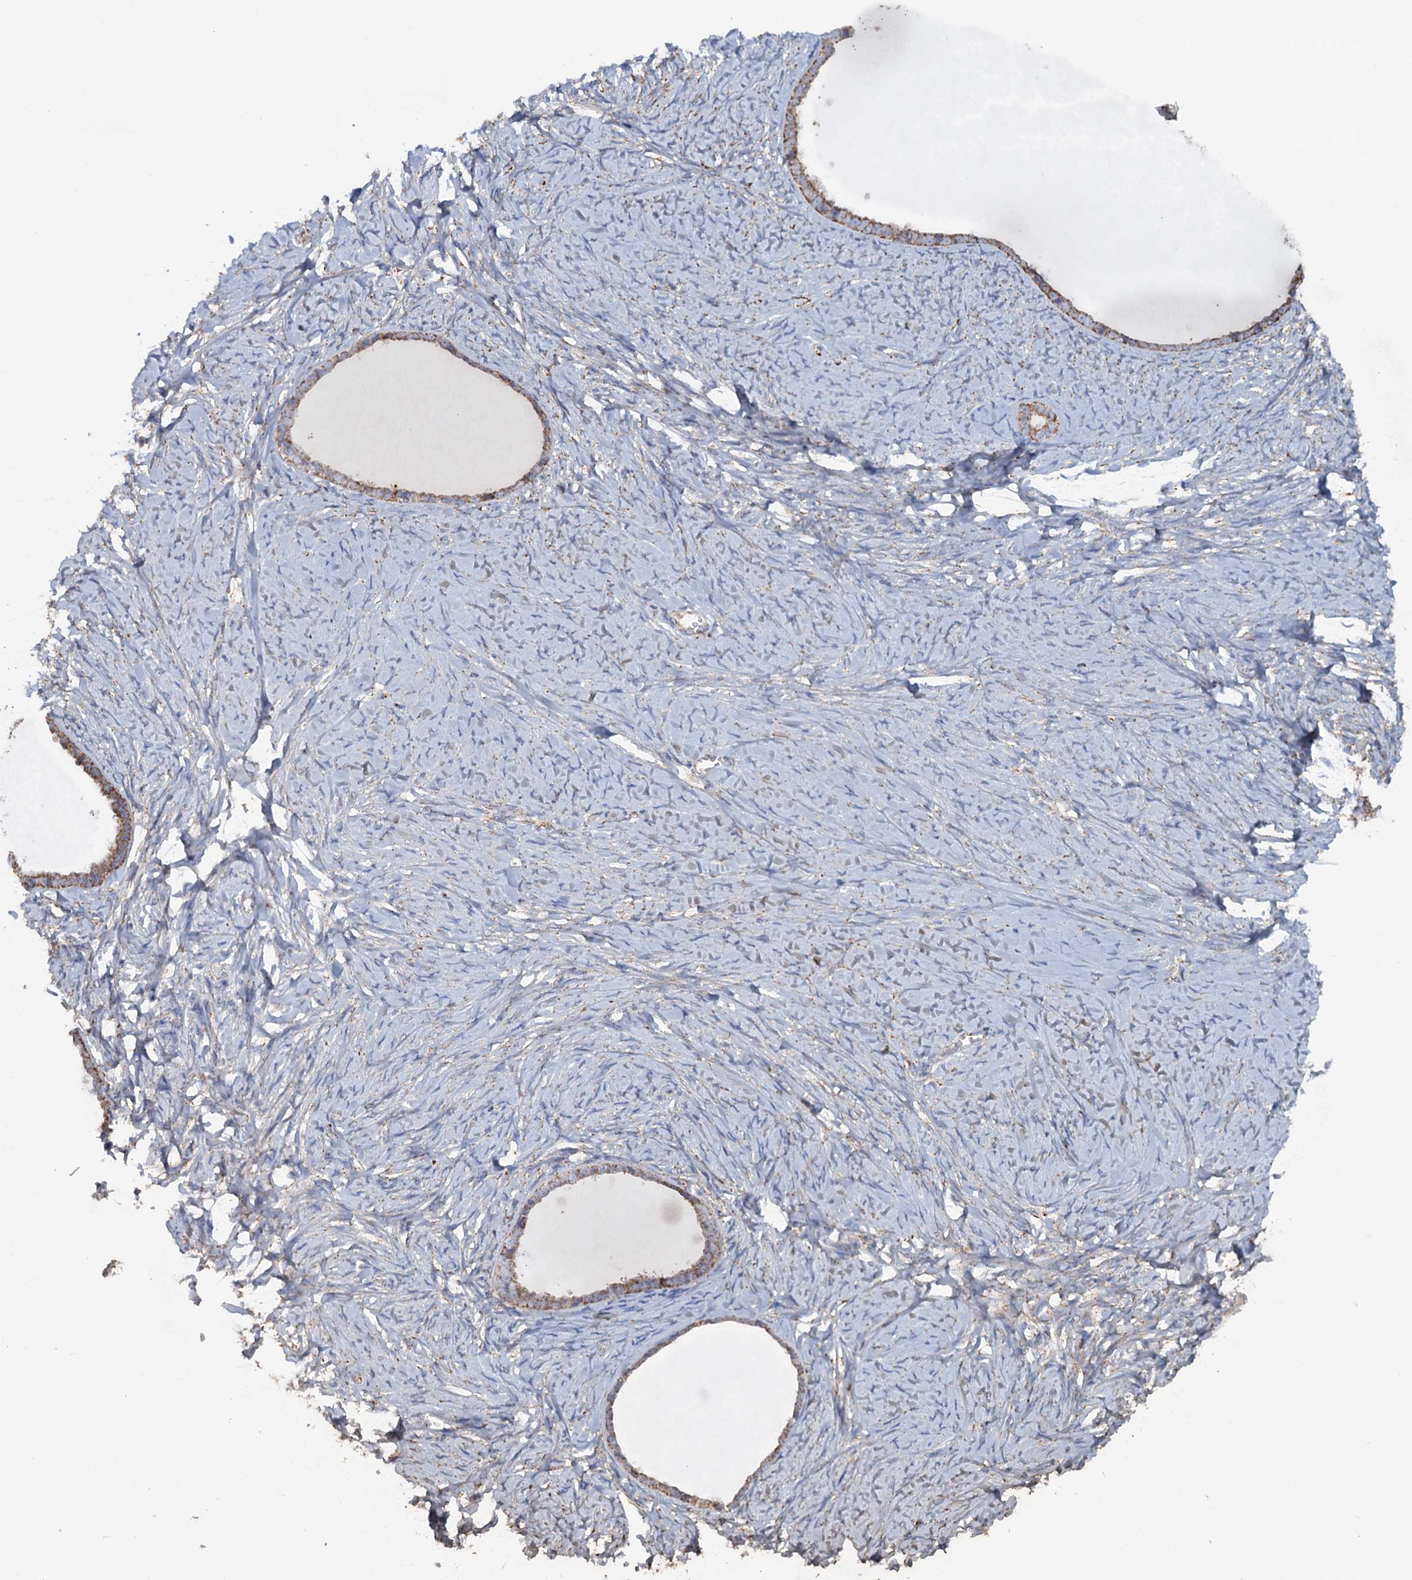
{"staining": {"intensity": "moderate", "quantity": ">75%", "location": "cytoplasmic/membranous"}, "tissue": "ovarian cancer", "cell_type": "Tumor cells", "image_type": "cancer", "snomed": [{"axis": "morphology", "description": "Cystadenocarcinoma, serous, NOS"}, {"axis": "topography", "description": "Ovary"}], "caption": "DAB immunohistochemical staining of human ovarian serous cystadenocarcinoma shows moderate cytoplasmic/membranous protein staining in approximately >75% of tumor cells. The protein is shown in brown color, while the nuclei are stained blue.", "gene": "GTPBP3", "patient": {"sex": "female", "age": 79}}